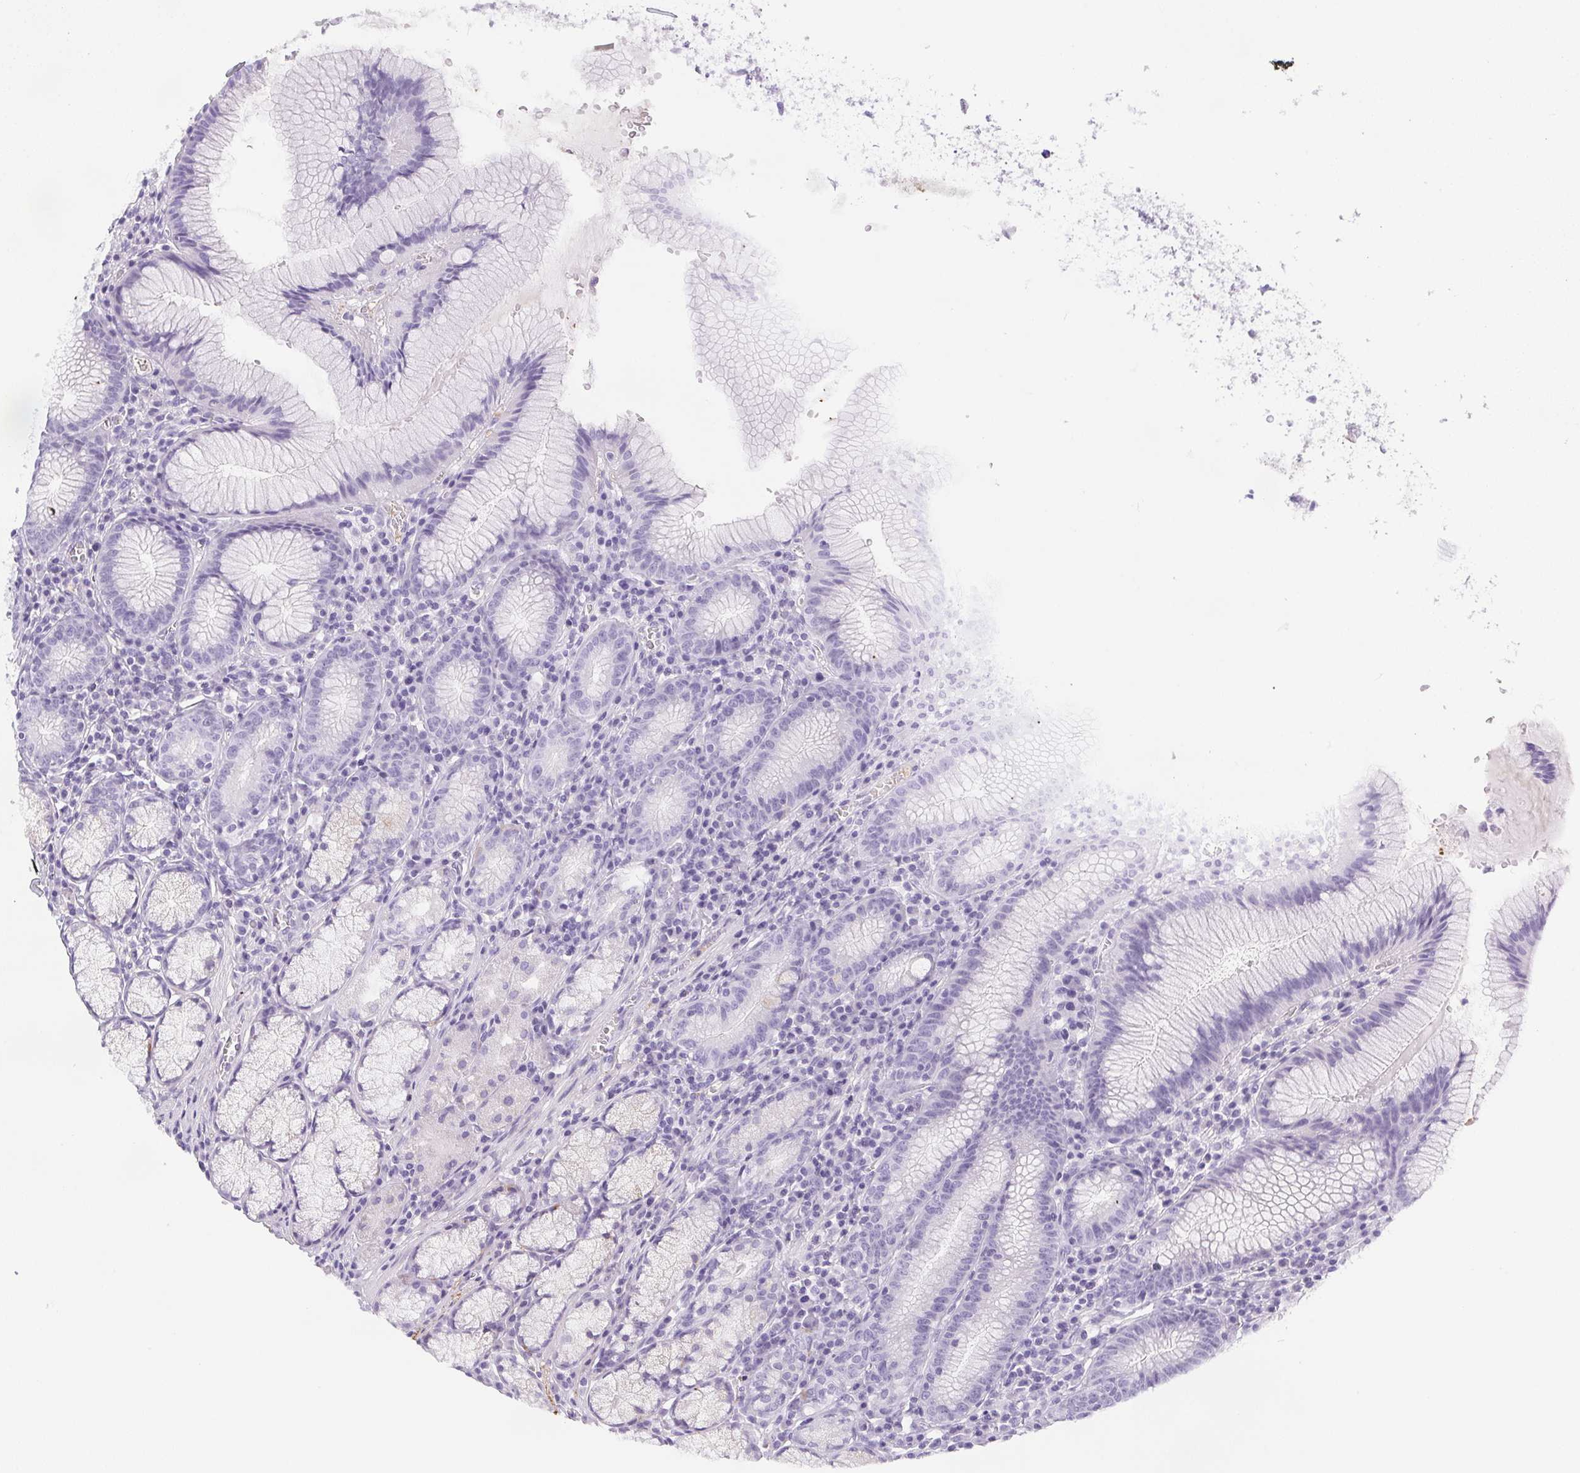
{"staining": {"intensity": "negative", "quantity": "none", "location": "none"}, "tissue": "stomach", "cell_type": "Glandular cells", "image_type": "normal", "snomed": [{"axis": "morphology", "description": "Normal tissue, NOS"}, {"axis": "topography", "description": "Stomach"}], "caption": "A photomicrograph of stomach stained for a protein reveals no brown staining in glandular cells. (IHC, brightfield microscopy, high magnification).", "gene": "VTN", "patient": {"sex": "male", "age": 55}}